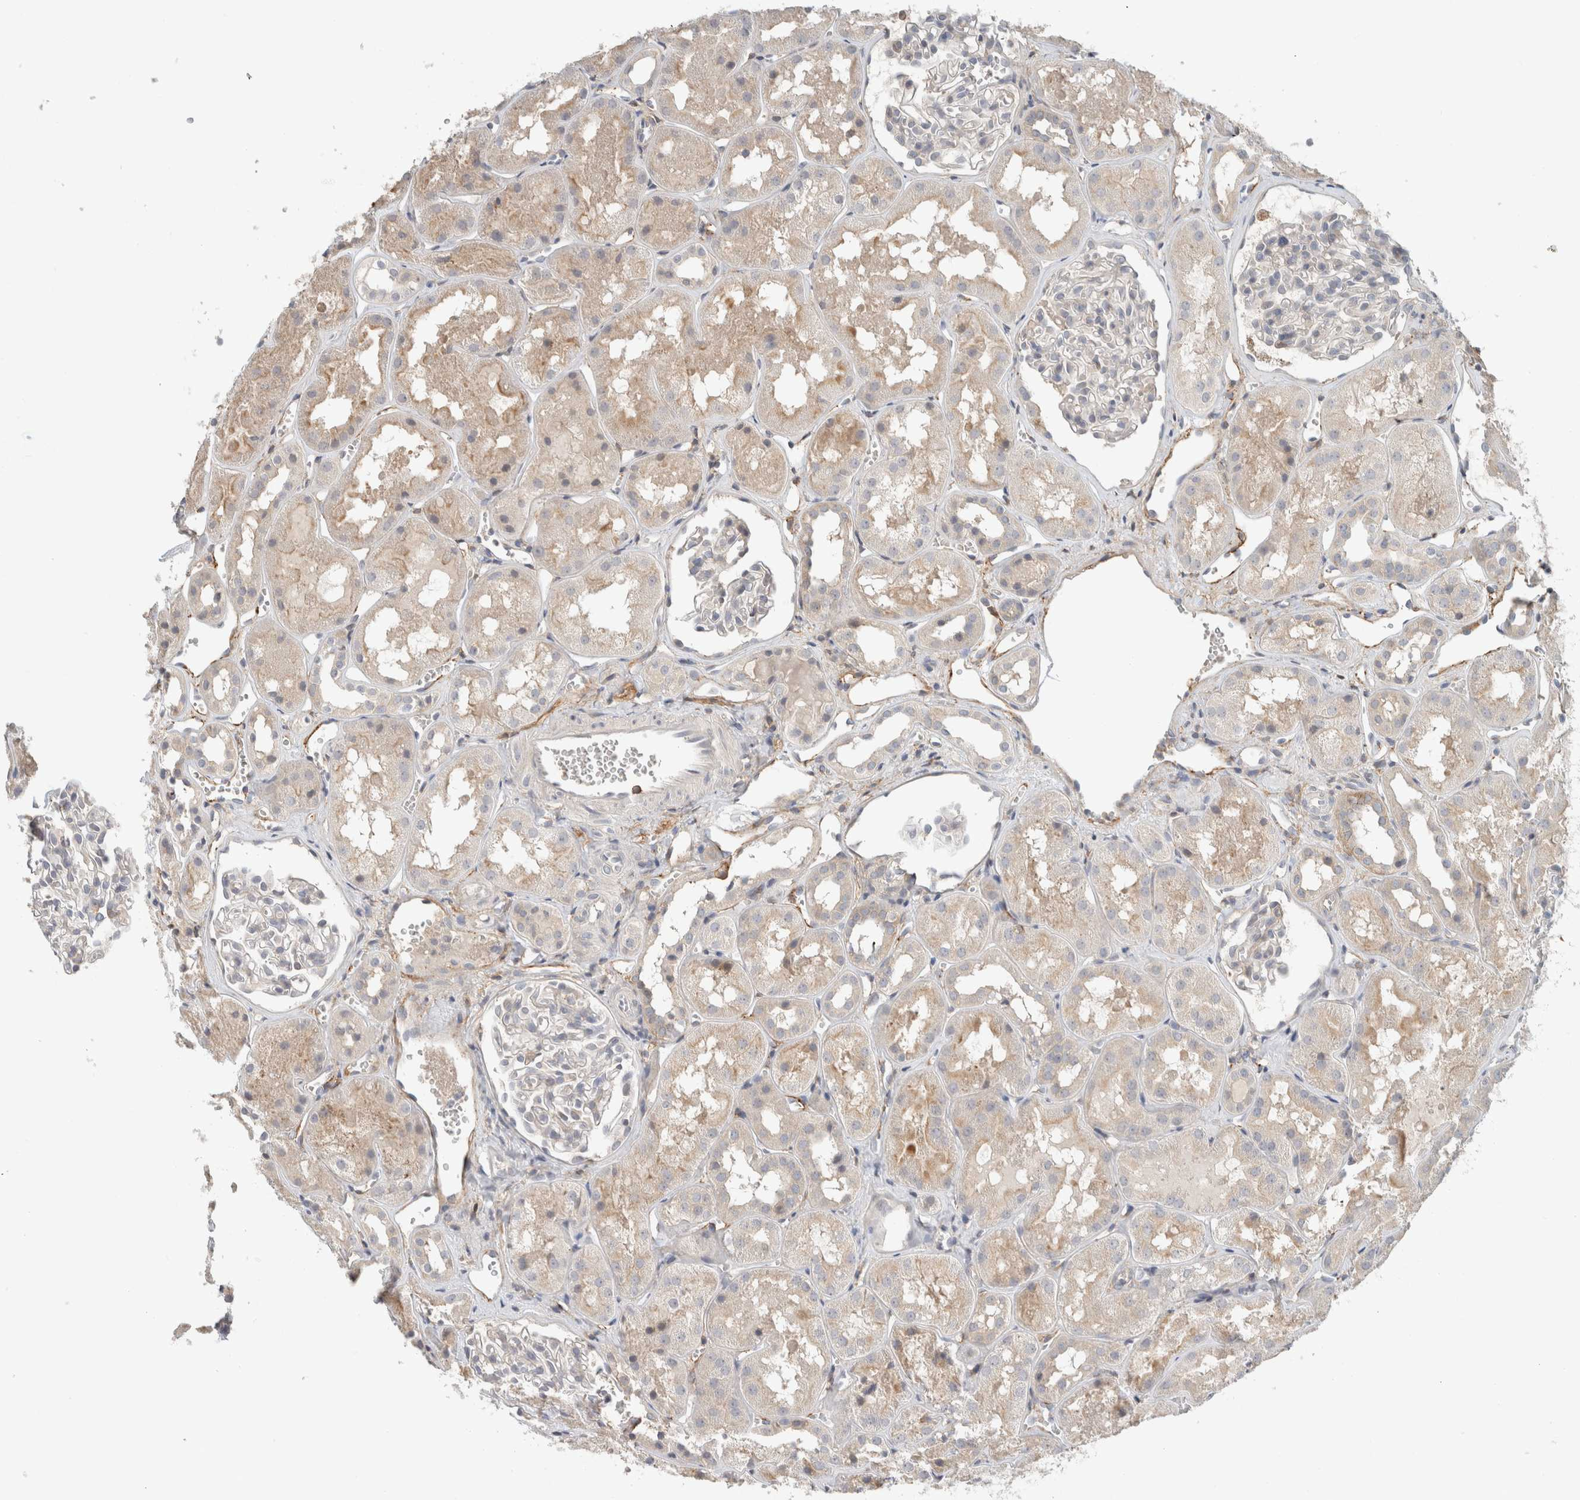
{"staining": {"intensity": "negative", "quantity": "none", "location": "none"}, "tissue": "kidney", "cell_type": "Cells in glomeruli", "image_type": "normal", "snomed": [{"axis": "morphology", "description": "Normal tissue, NOS"}, {"axis": "topography", "description": "Kidney"}], "caption": "Immunohistochemistry (IHC) of unremarkable human kidney displays no positivity in cells in glomeruli. (DAB (3,3'-diaminobenzidine) immunohistochemistry visualized using brightfield microscopy, high magnification).", "gene": "ERCC6L2", "patient": {"sex": "male", "age": 16}}